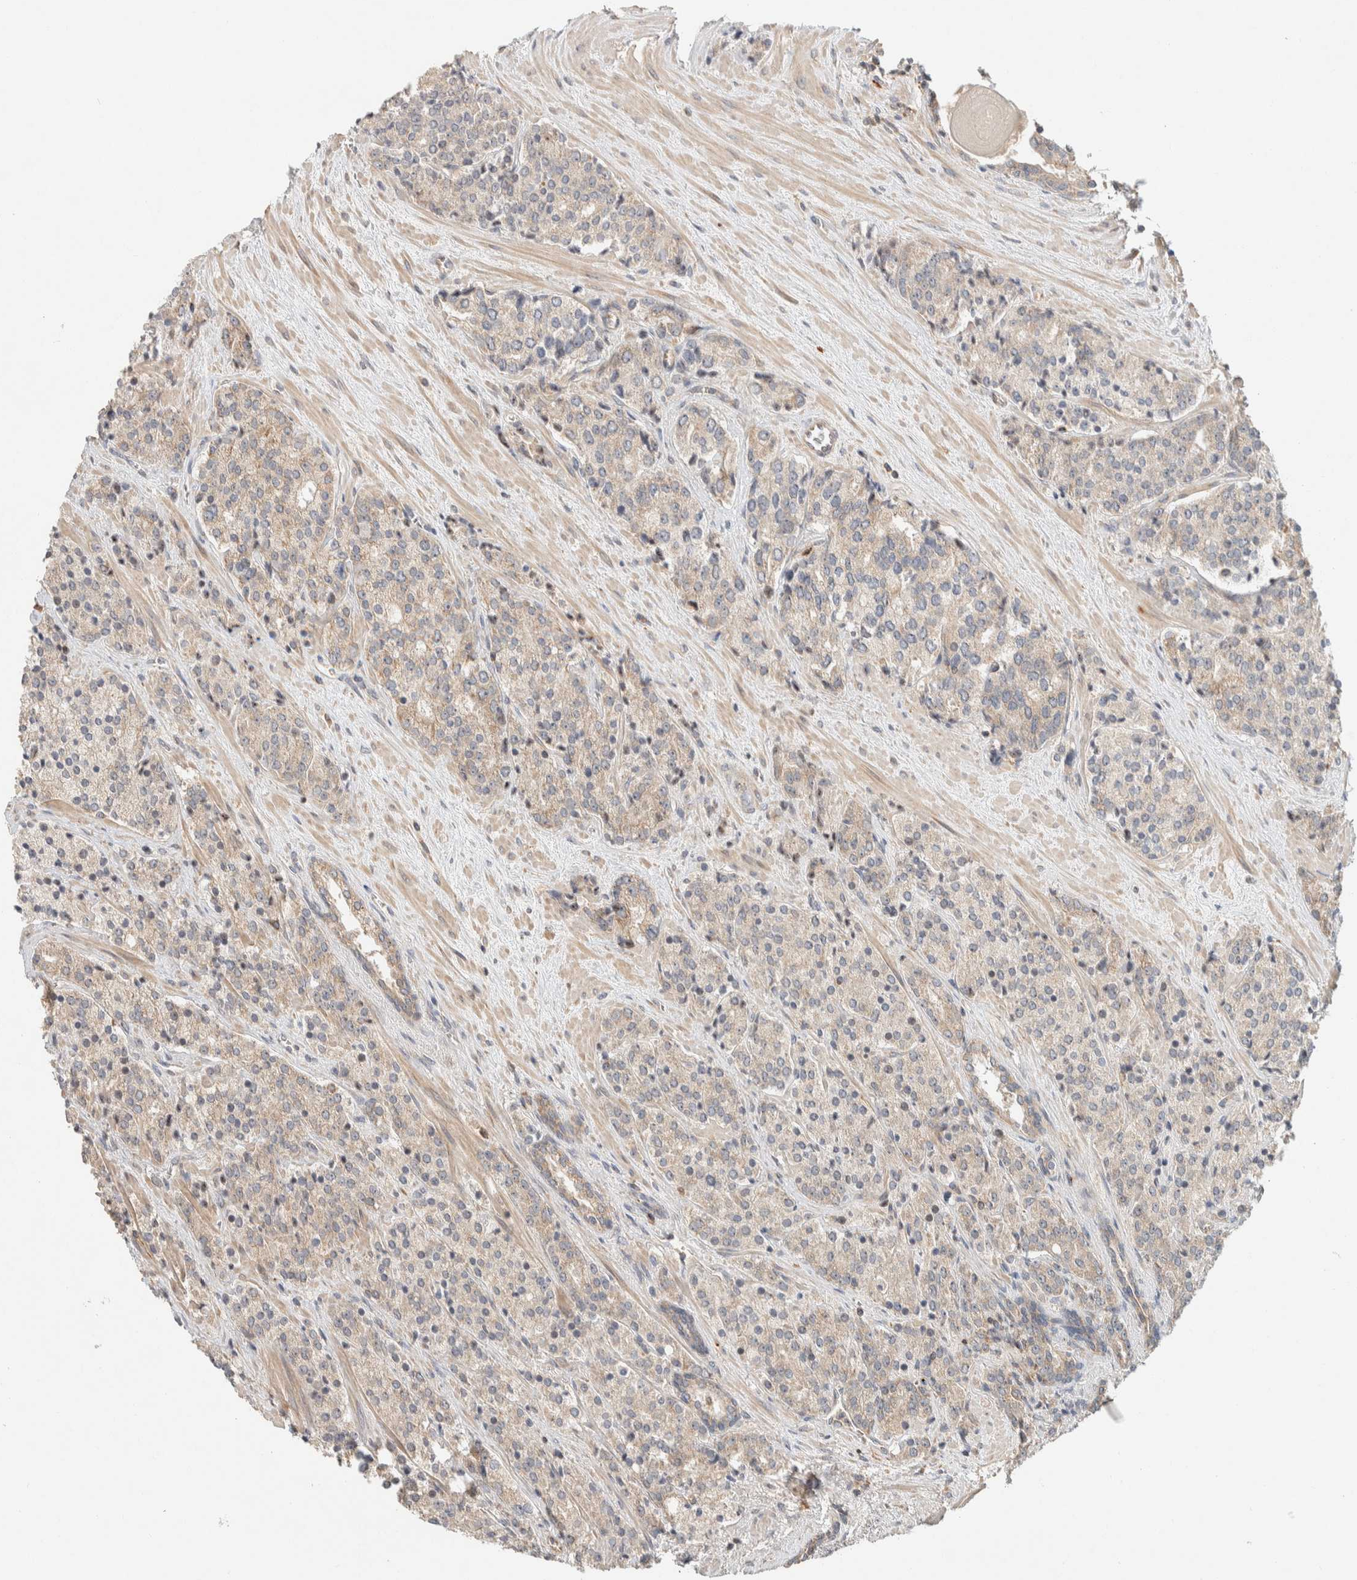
{"staining": {"intensity": "weak", "quantity": ">75%", "location": "cytoplasmic/membranous"}, "tissue": "prostate cancer", "cell_type": "Tumor cells", "image_type": "cancer", "snomed": [{"axis": "morphology", "description": "Adenocarcinoma, High grade"}, {"axis": "topography", "description": "Prostate"}], "caption": "Approximately >75% of tumor cells in human prostate adenocarcinoma (high-grade) demonstrate weak cytoplasmic/membranous protein positivity as visualized by brown immunohistochemical staining.", "gene": "KIF9", "patient": {"sex": "male", "age": 71}}